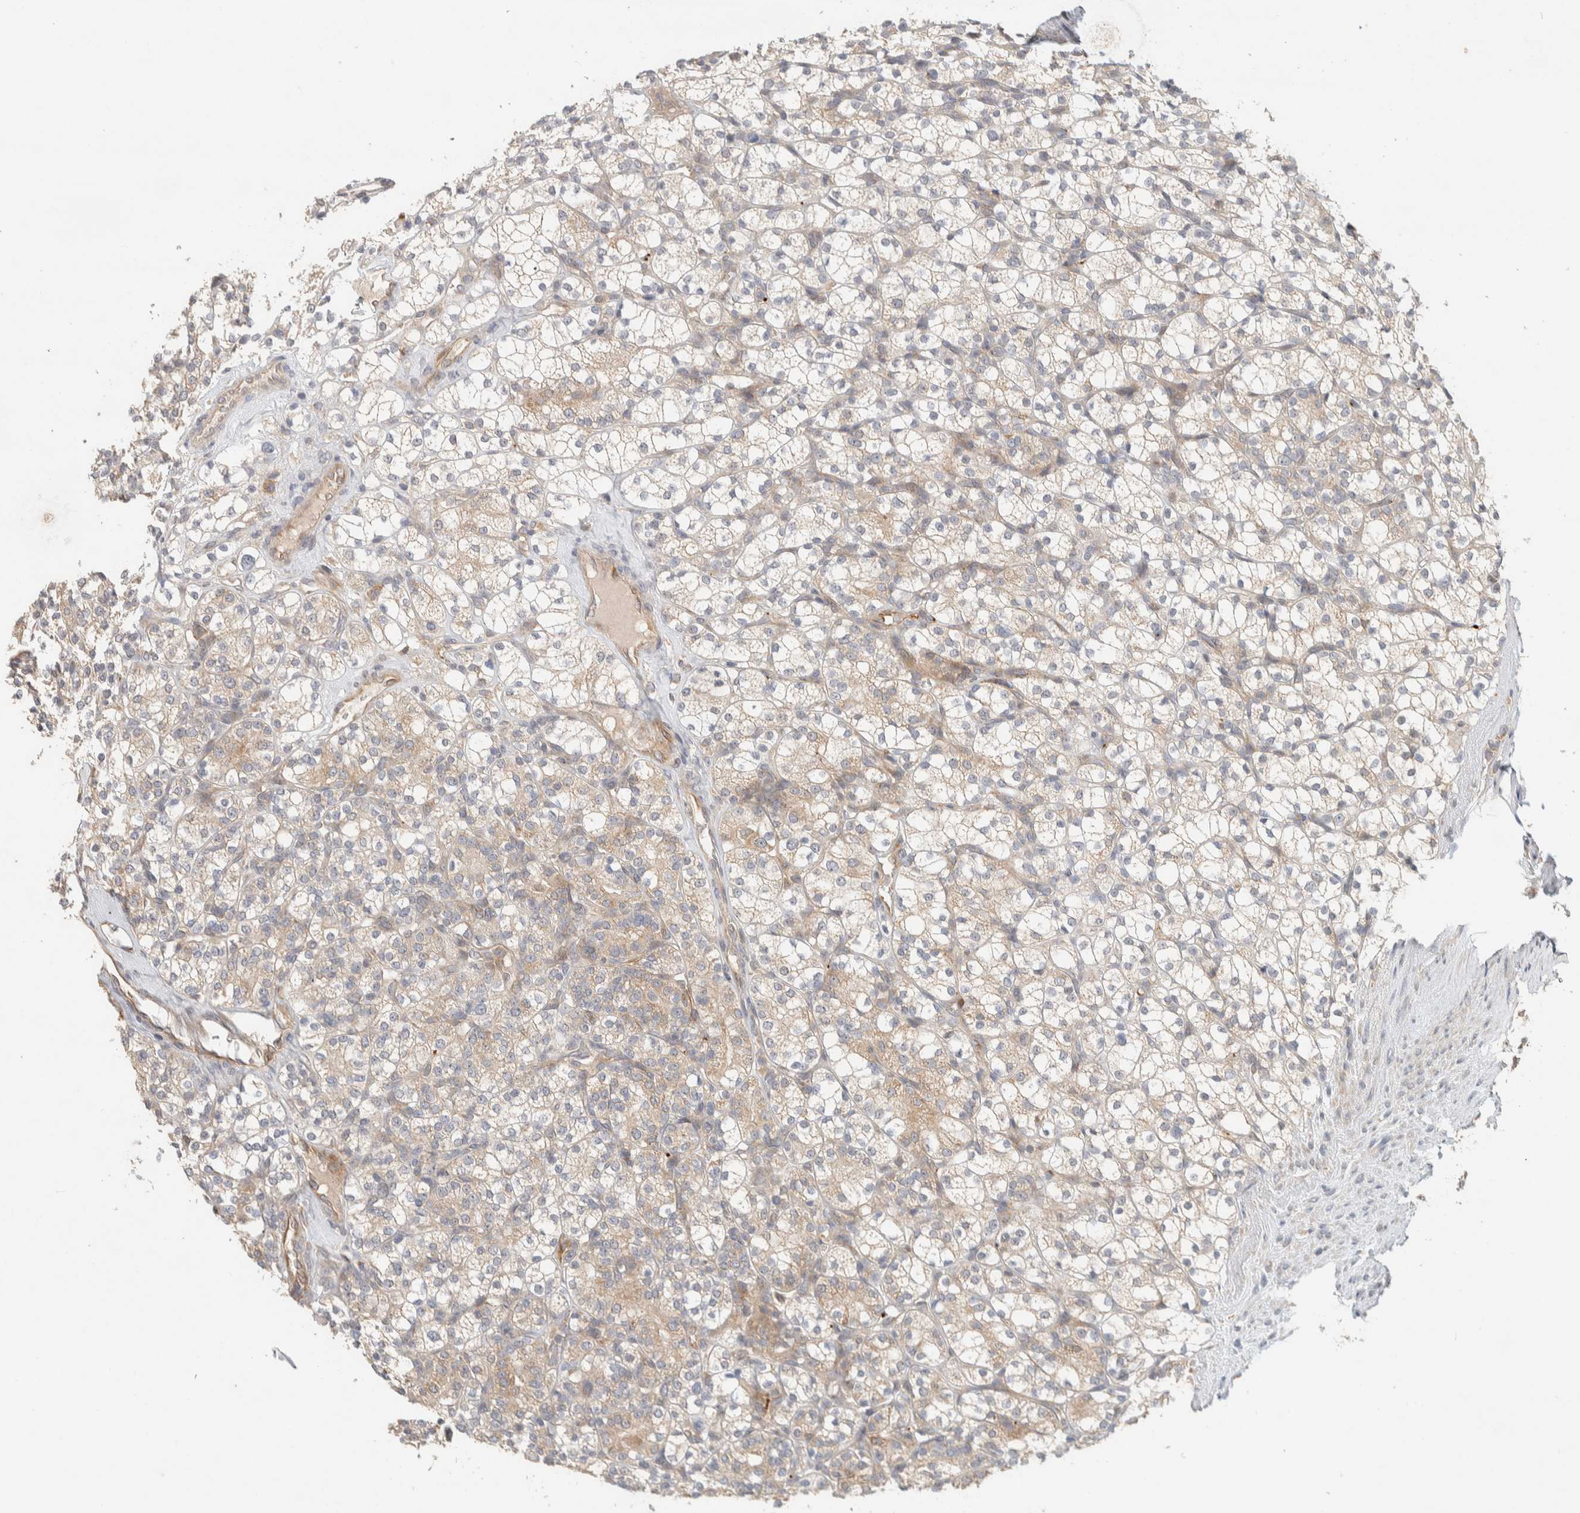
{"staining": {"intensity": "weak", "quantity": ">75%", "location": "cytoplasmic/membranous"}, "tissue": "renal cancer", "cell_type": "Tumor cells", "image_type": "cancer", "snomed": [{"axis": "morphology", "description": "Adenocarcinoma, NOS"}, {"axis": "topography", "description": "Kidney"}], "caption": "About >75% of tumor cells in adenocarcinoma (renal) demonstrate weak cytoplasmic/membranous protein expression as visualized by brown immunohistochemical staining.", "gene": "KIF9", "patient": {"sex": "male", "age": 77}}